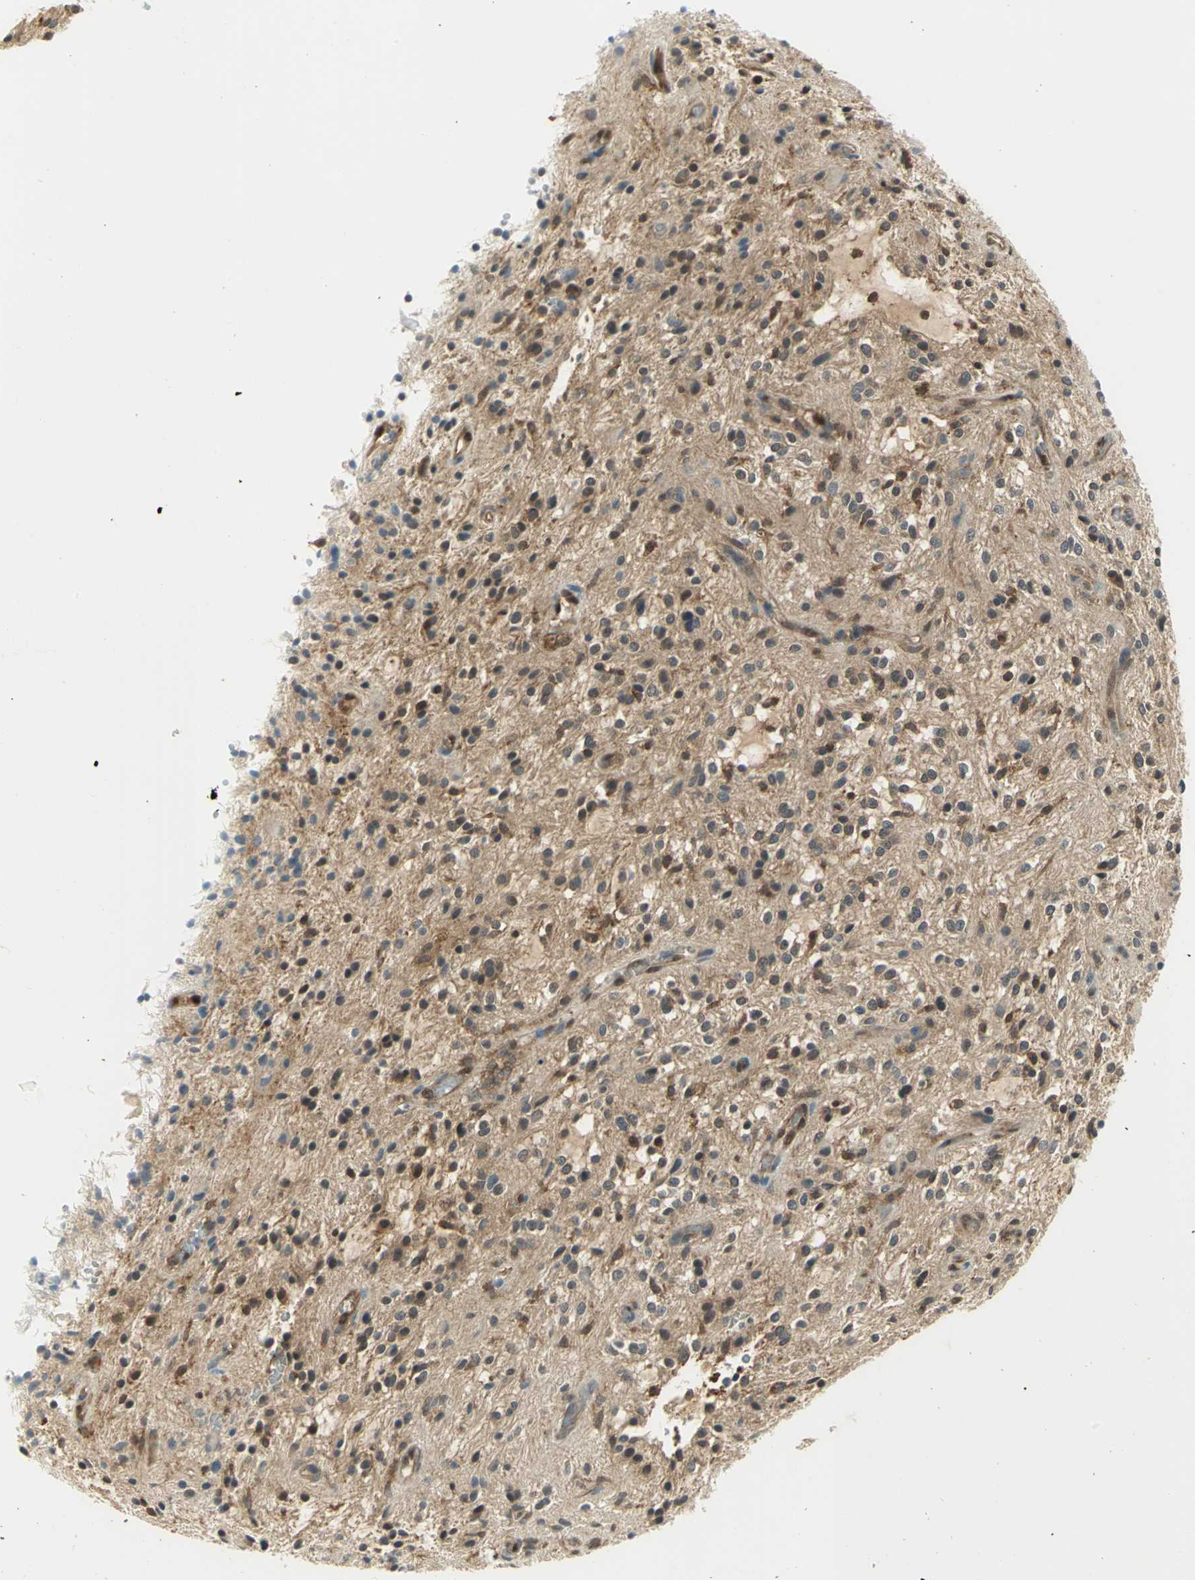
{"staining": {"intensity": "moderate", "quantity": ">75%", "location": "cytoplasmic/membranous,nuclear"}, "tissue": "glioma", "cell_type": "Tumor cells", "image_type": "cancer", "snomed": [{"axis": "morphology", "description": "Glioma, malignant, NOS"}, {"axis": "topography", "description": "Cerebellum"}], "caption": "Protein staining shows moderate cytoplasmic/membranous and nuclear expression in approximately >75% of tumor cells in glioma (malignant). (IHC, brightfield microscopy, high magnification).", "gene": "FYN", "patient": {"sex": "female", "age": 10}}